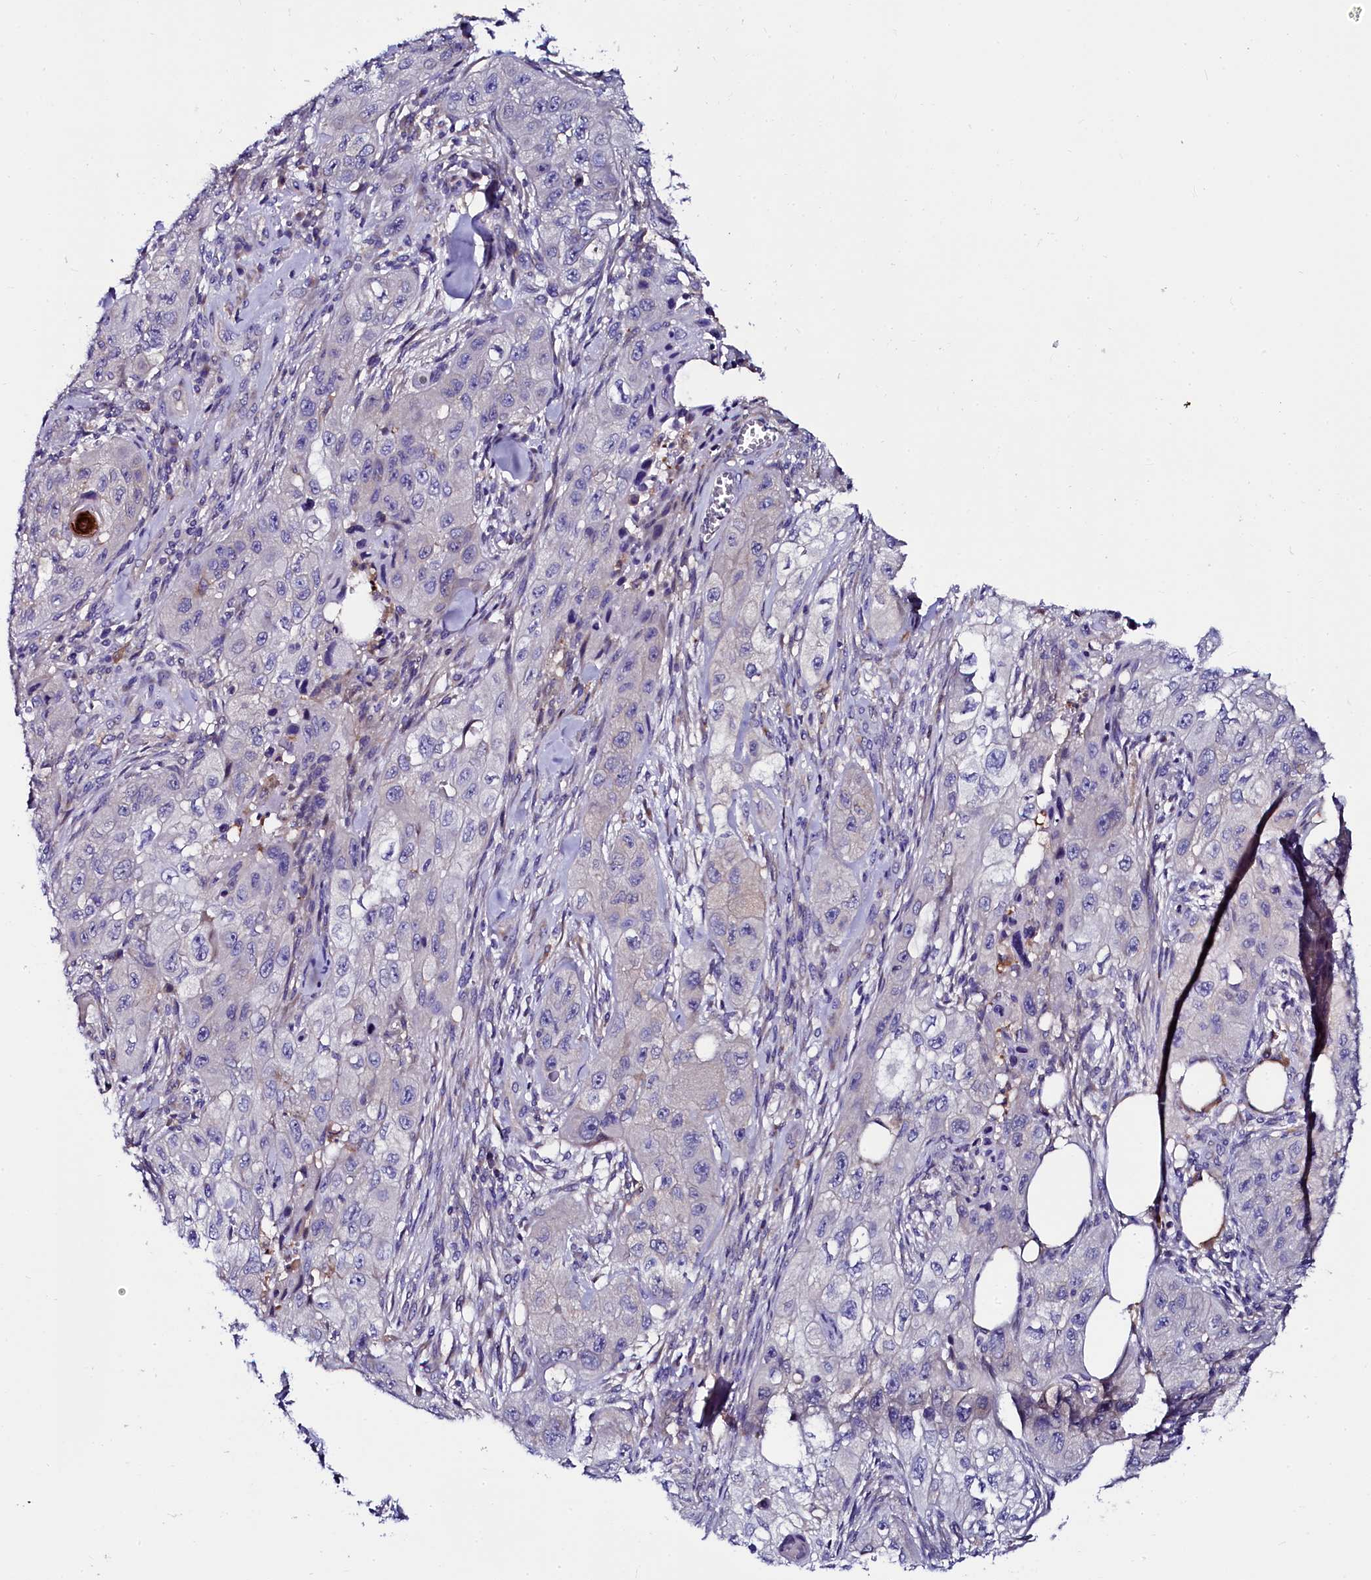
{"staining": {"intensity": "negative", "quantity": "none", "location": "none"}, "tissue": "skin cancer", "cell_type": "Tumor cells", "image_type": "cancer", "snomed": [{"axis": "morphology", "description": "Squamous cell carcinoma, NOS"}, {"axis": "topography", "description": "Skin"}, {"axis": "topography", "description": "Subcutis"}], "caption": "IHC histopathology image of skin cancer (squamous cell carcinoma) stained for a protein (brown), which shows no staining in tumor cells.", "gene": "OTOL1", "patient": {"sex": "male", "age": 73}}